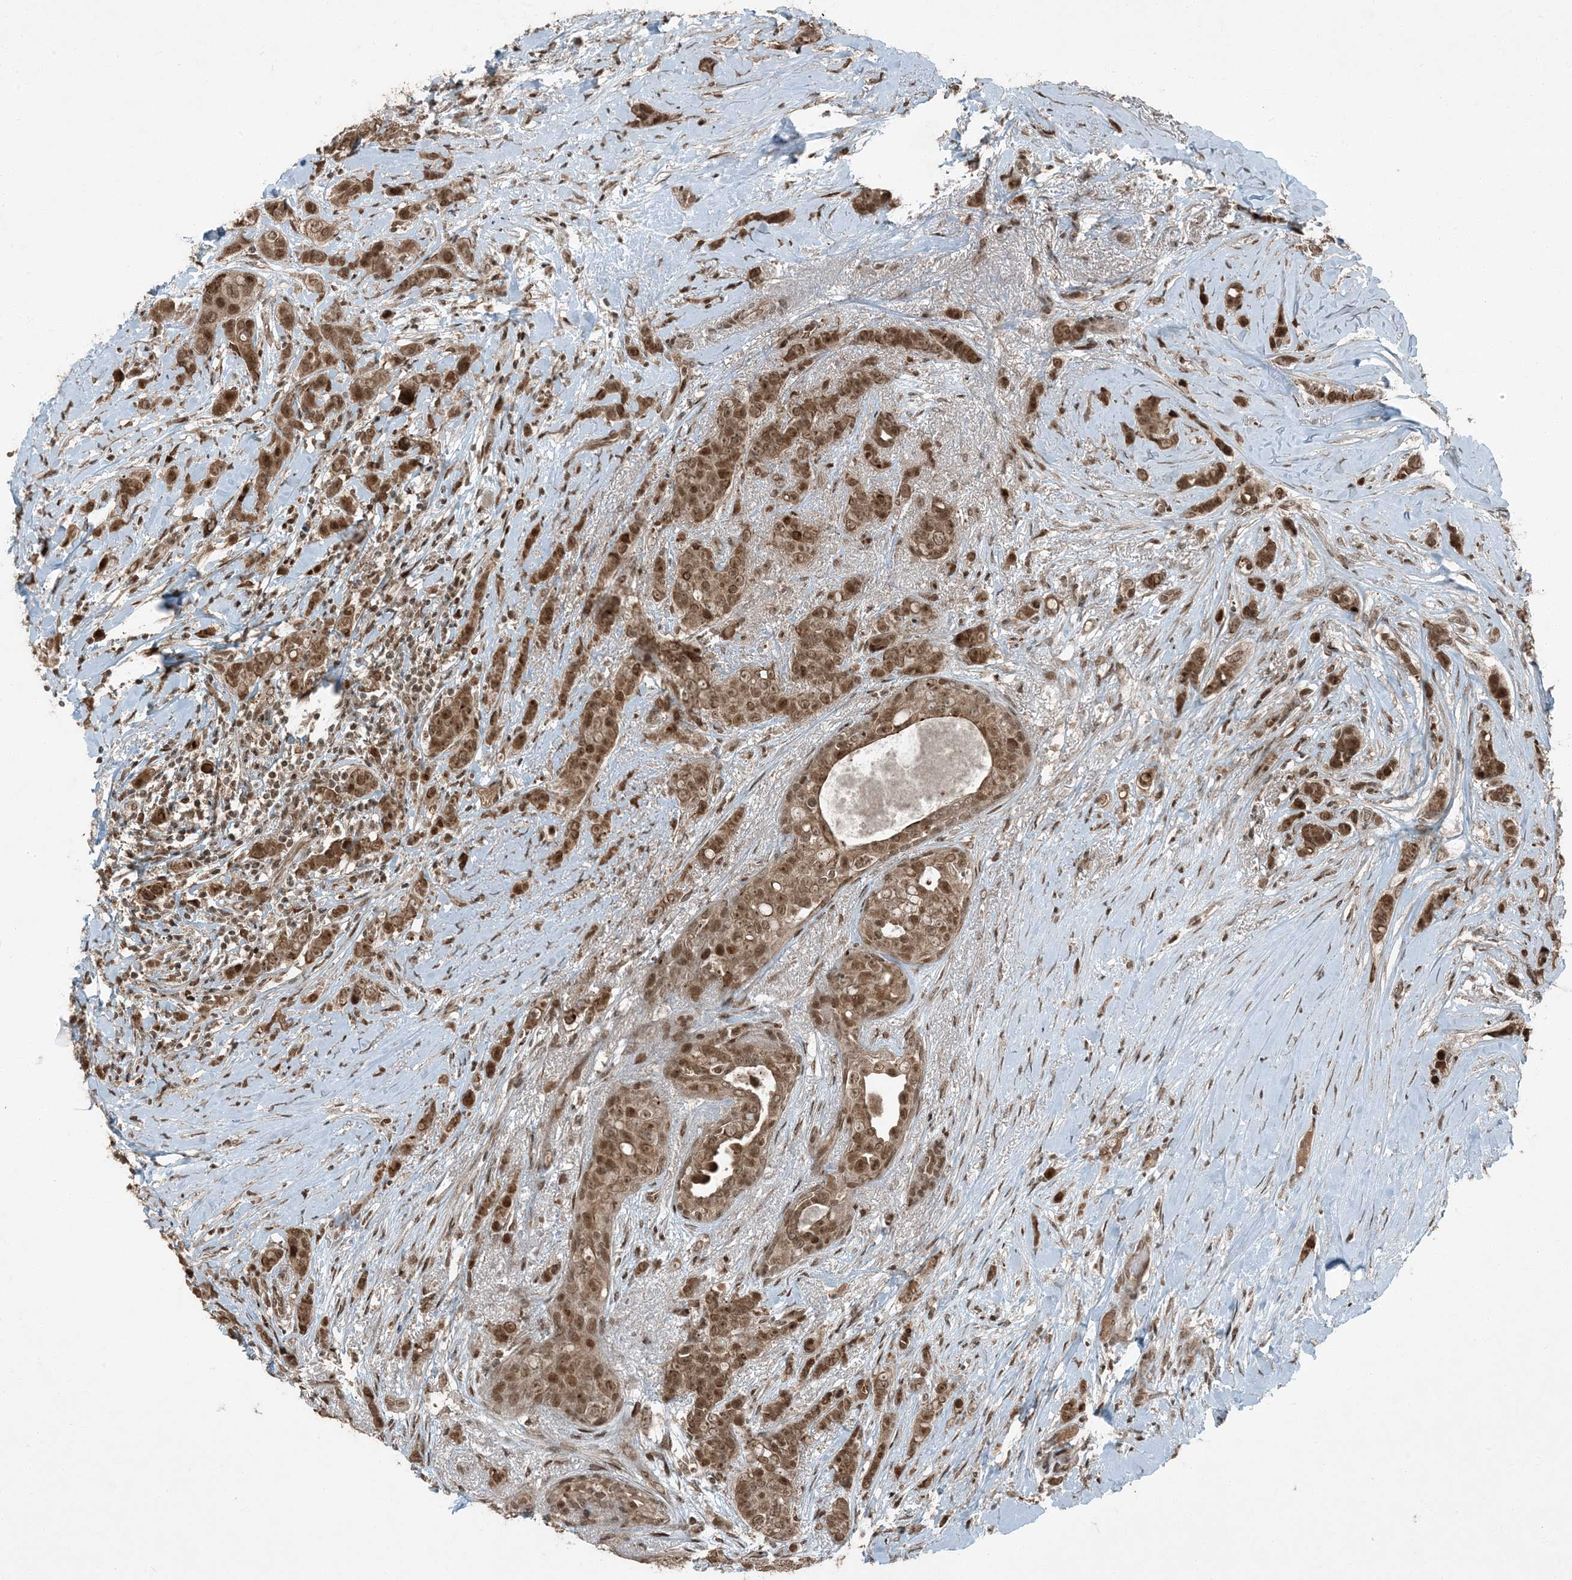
{"staining": {"intensity": "moderate", "quantity": ">75%", "location": "cytoplasmic/membranous,nuclear"}, "tissue": "breast cancer", "cell_type": "Tumor cells", "image_type": "cancer", "snomed": [{"axis": "morphology", "description": "Lobular carcinoma"}, {"axis": "topography", "description": "Breast"}], "caption": "Breast lobular carcinoma stained with IHC shows moderate cytoplasmic/membranous and nuclear expression in about >75% of tumor cells.", "gene": "TRAPPC12", "patient": {"sex": "female", "age": 51}}